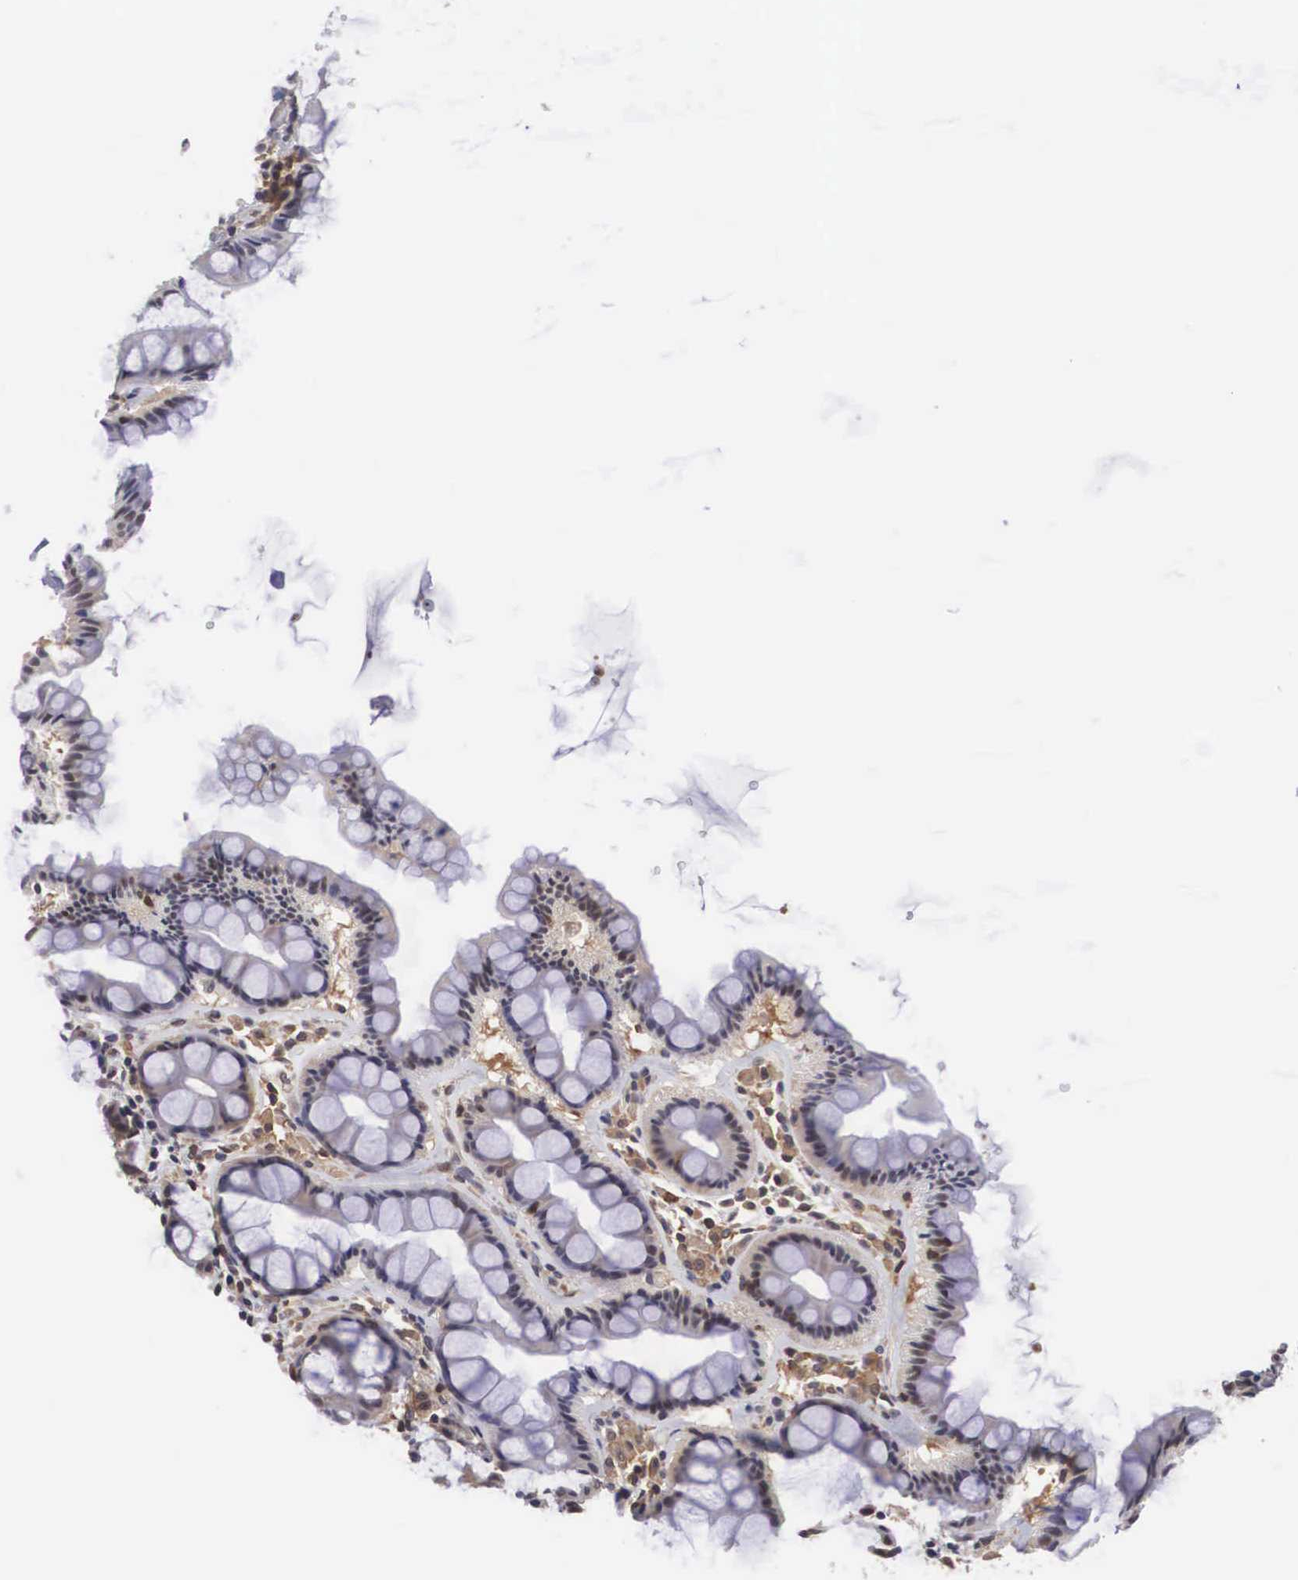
{"staining": {"intensity": "strong", "quantity": "25%-75%", "location": "cytoplasmic/membranous,nuclear"}, "tissue": "rectum", "cell_type": "Glandular cells", "image_type": "normal", "snomed": [{"axis": "morphology", "description": "Normal tissue, NOS"}, {"axis": "topography", "description": "Rectum"}], "caption": "Protein staining of unremarkable rectum shows strong cytoplasmic/membranous,nuclear staining in about 25%-75% of glandular cells. Using DAB (3,3'-diaminobenzidine) (brown) and hematoxylin (blue) stains, captured at high magnification using brightfield microscopy.", "gene": "ADSL", "patient": {"sex": "male", "age": 86}}